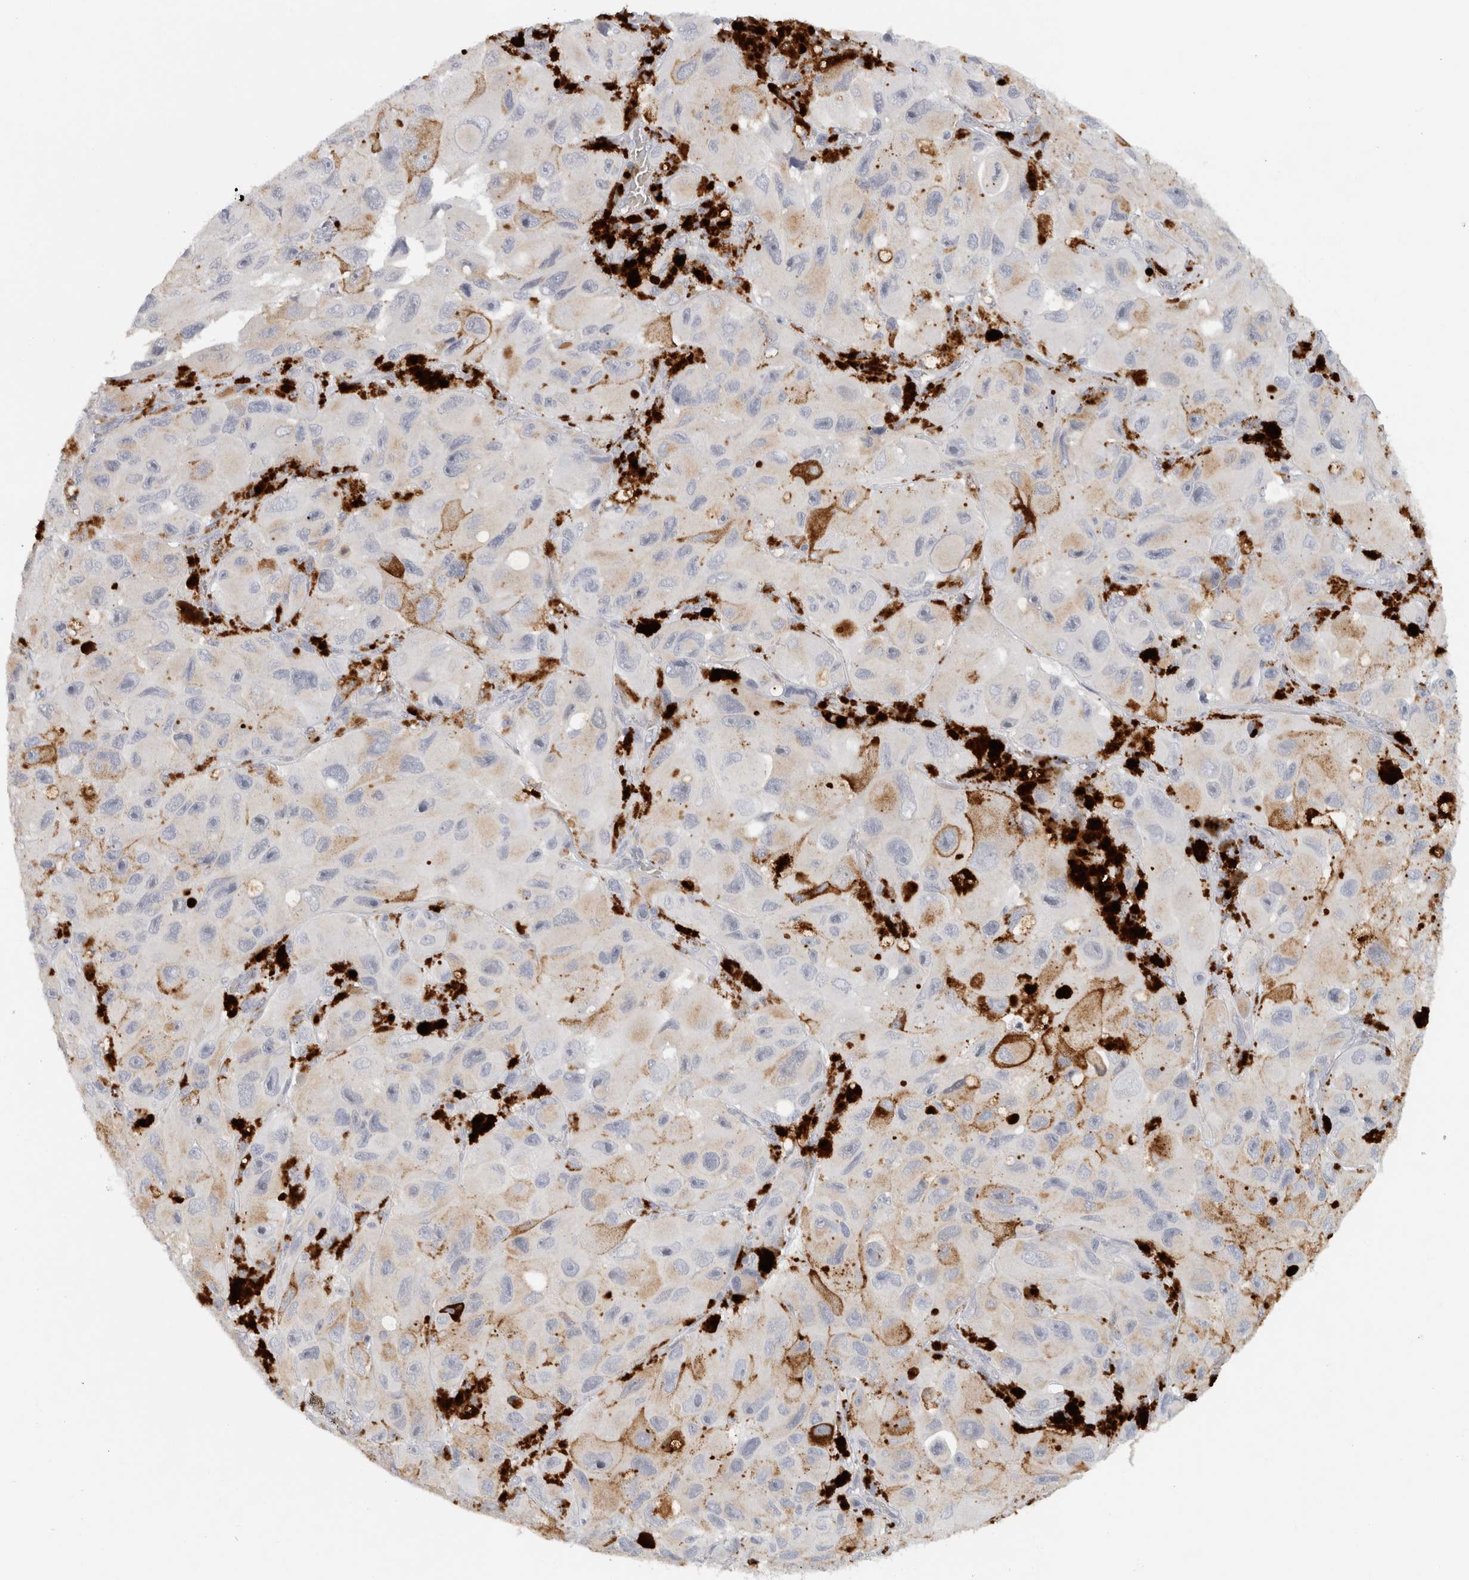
{"staining": {"intensity": "negative", "quantity": "none", "location": "none"}, "tissue": "melanoma", "cell_type": "Tumor cells", "image_type": "cancer", "snomed": [{"axis": "morphology", "description": "Malignant melanoma, NOS"}, {"axis": "topography", "description": "Skin"}], "caption": "Immunohistochemical staining of melanoma demonstrates no significant positivity in tumor cells. (DAB (3,3'-diaminobenzidine) immunohistochemistry visualized using brightfield microscopy, high magnification).", "gene": "STK31", "patient": {"sex": "female", "age": 73}}